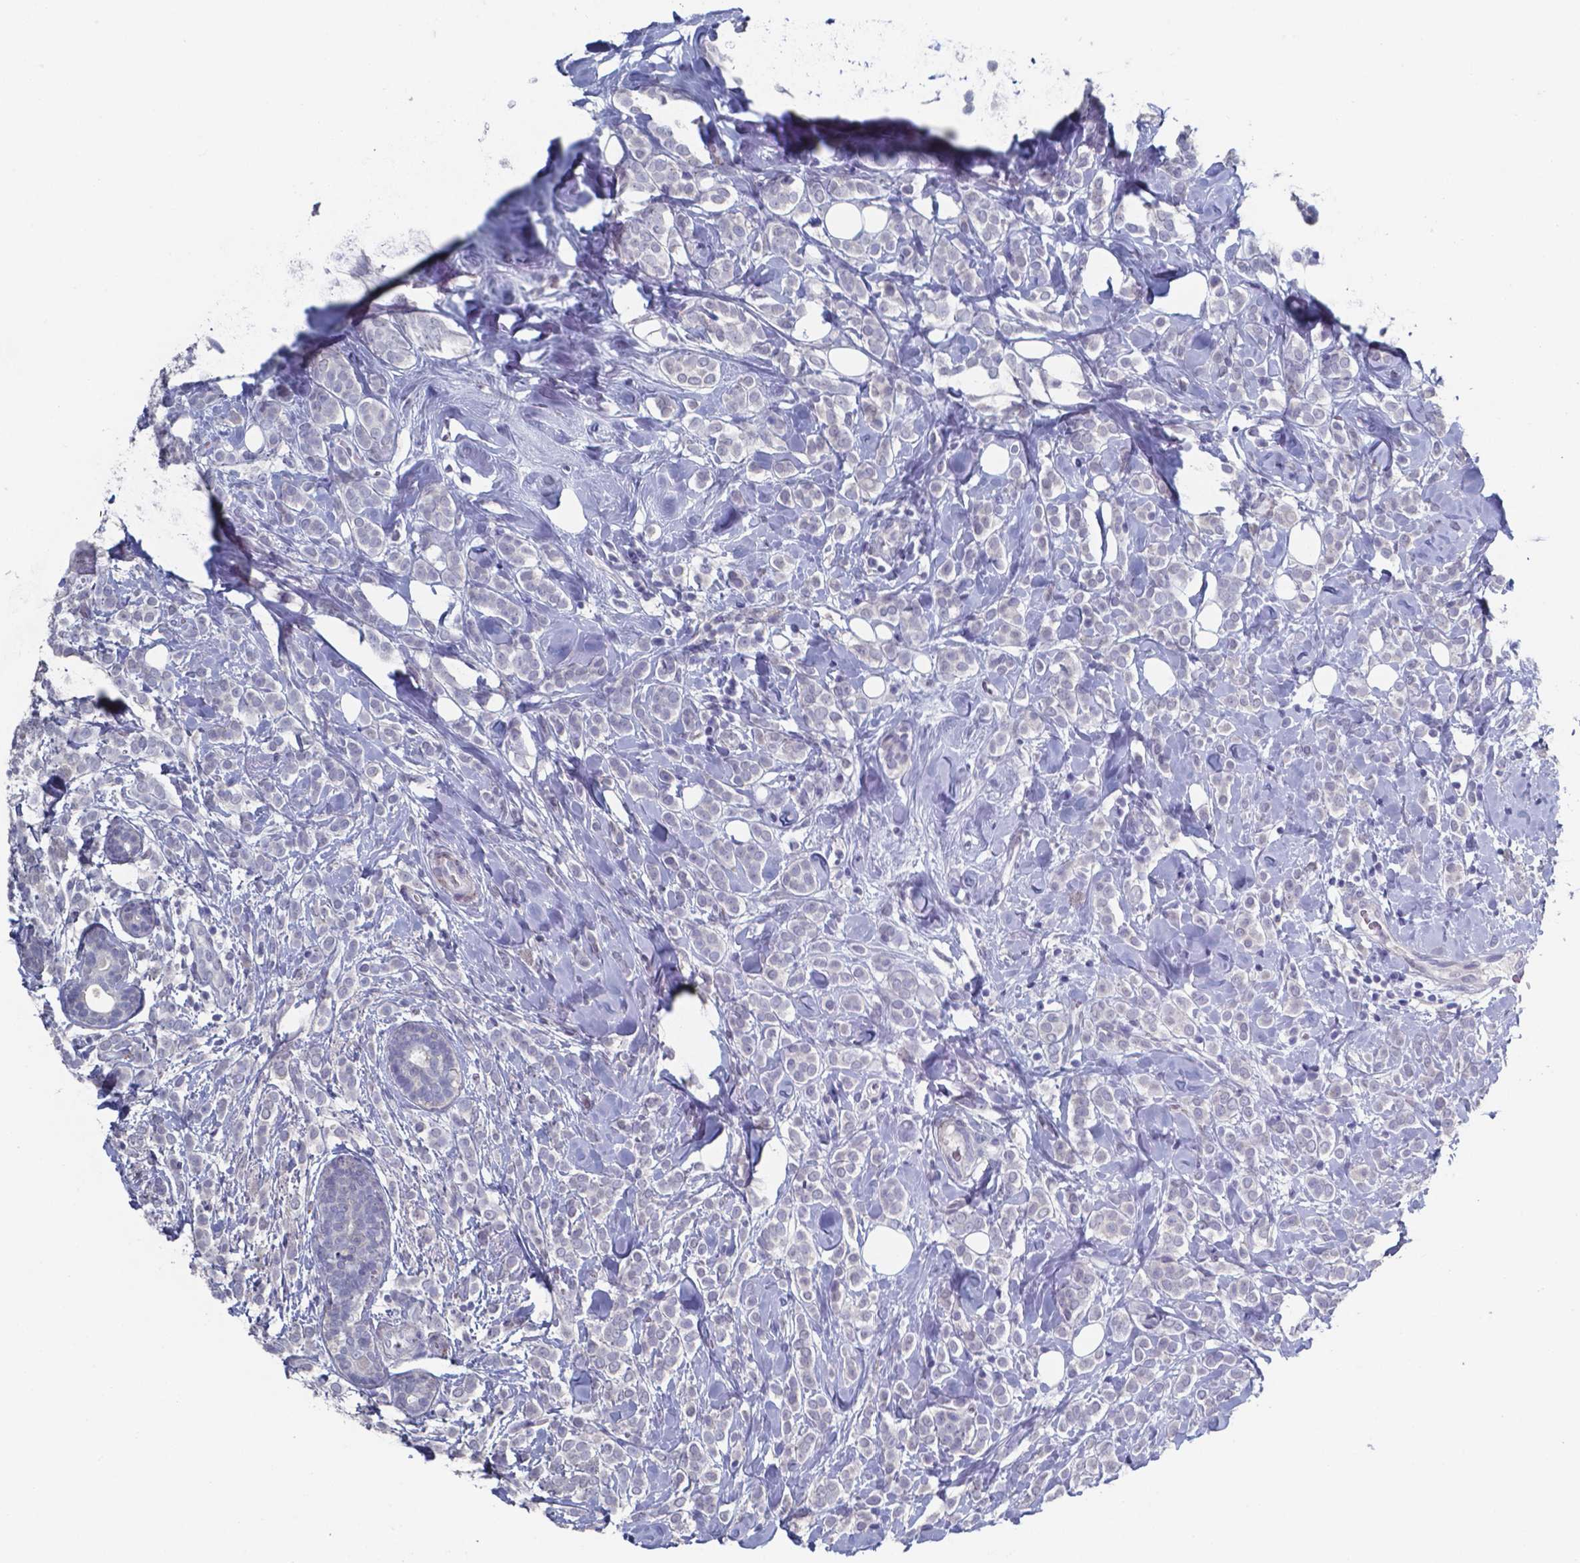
{"staining": {"intensity": "negative", "quantity": "none", "location": "none"}, "tissue": "breast cancer", "cell_type": "Tumor cells", "image_type": "cancer", "snomed": [{"axis": "morphology", "description": "Lobular carcinoma"}, {"axis": "topography", "description": "Breast"}], "caption": "Tumor cells are negative for protein expression in human breast cancer.", "gene": "PLA2R1", "patient": {"sex": "female", "age": 49}}